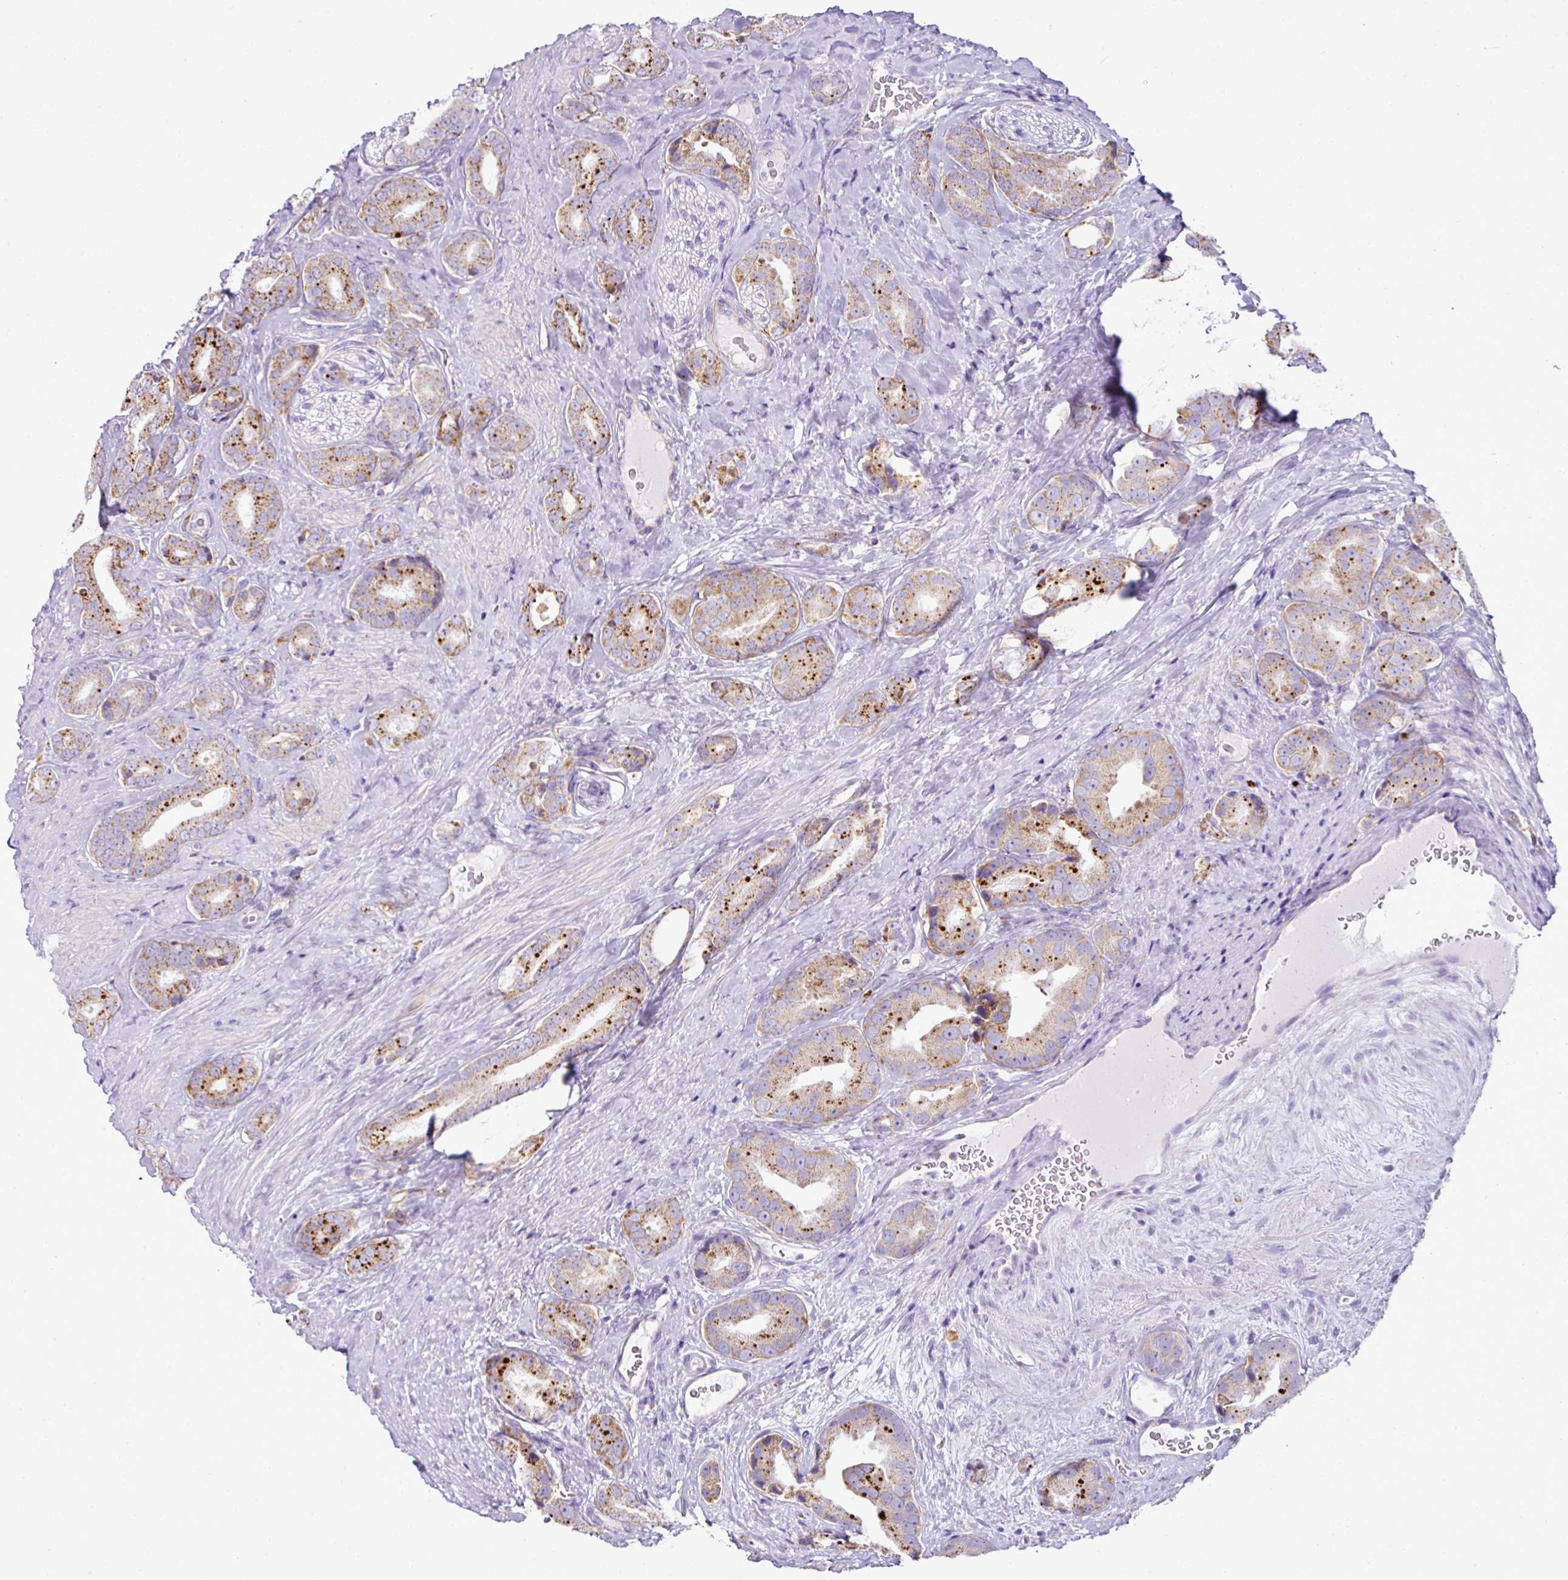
{"staining": {"intensity": "strong", "quantity": "25%-75%", "location": "cytoplasmic/membranous"}, "tissue": "prostate cancer", "cell_type": "Tumor cells", "image_type": "cancer", "snomed": [{"axis": "morphology", "description": "Adenocarcinoma, High grade"}, {"axis": "topography", "description": "Prostate"}], "caption": "Human adenocarcinoma (high-grade) (prostate) stained with a brown dye displays strong cytoplasmic/membranous positive staining in approximately 25%-75% of tumor cells.", "gene": "PGAP4", "patient": {"sex": "male", "age": 63}}